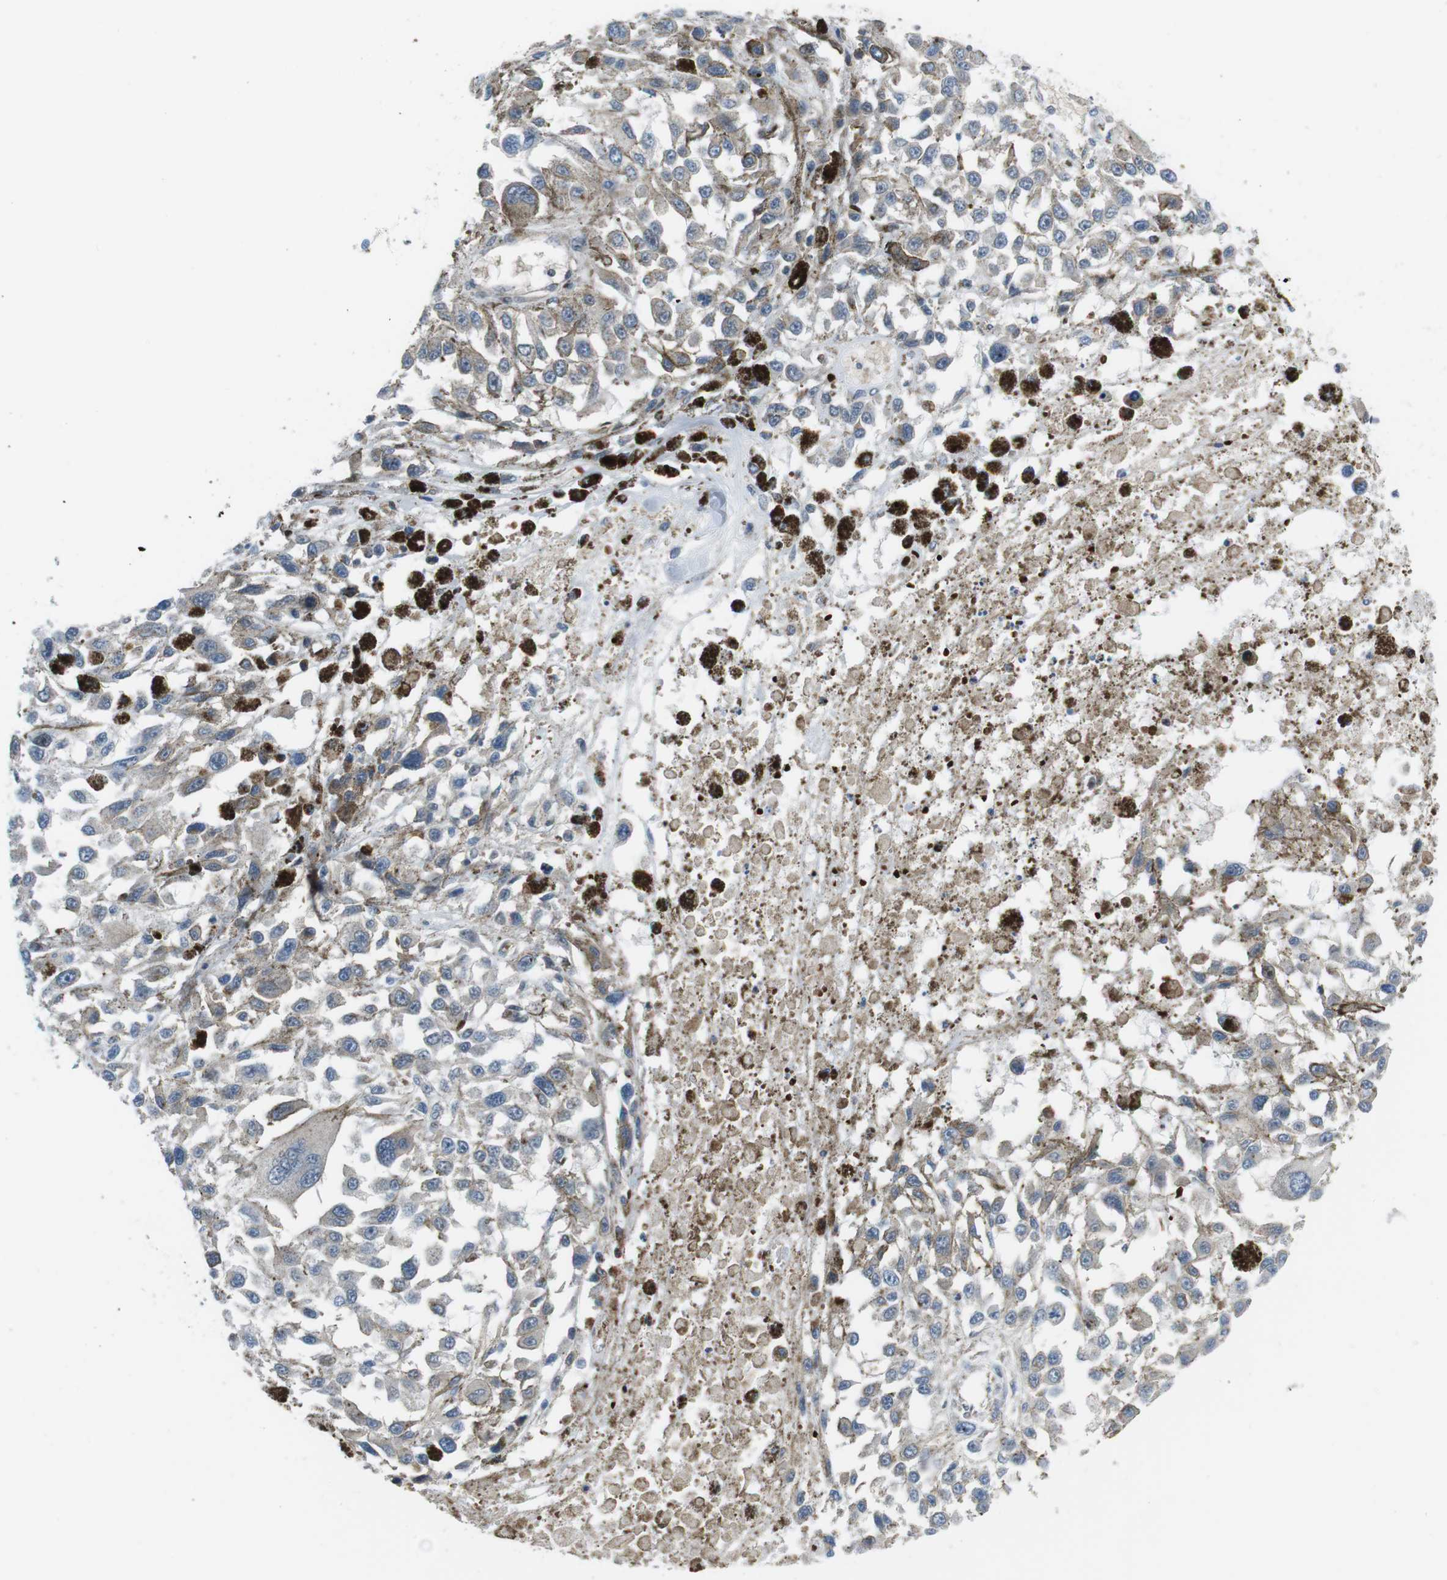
{"staining": {"intensity": "negative", "quantity": "none", "location": "none"}, "tissue": "melanoma", "cell_type": "Tumor cells", "image_type": "cancer", "snomed": [{"axis": "morphology", "description": "Malignant melanoma, Metastatic site"}, {"axis": "topography", "description": "Lymph node"}], "caption": "Immunohistochemistry (IHC) image of neoplastic tissue: melanoma stained with DAB exhibits no significant protein staining in tumor cells.", "gene": "CUL7", "patient": {"sex": "male", "age": 59}}